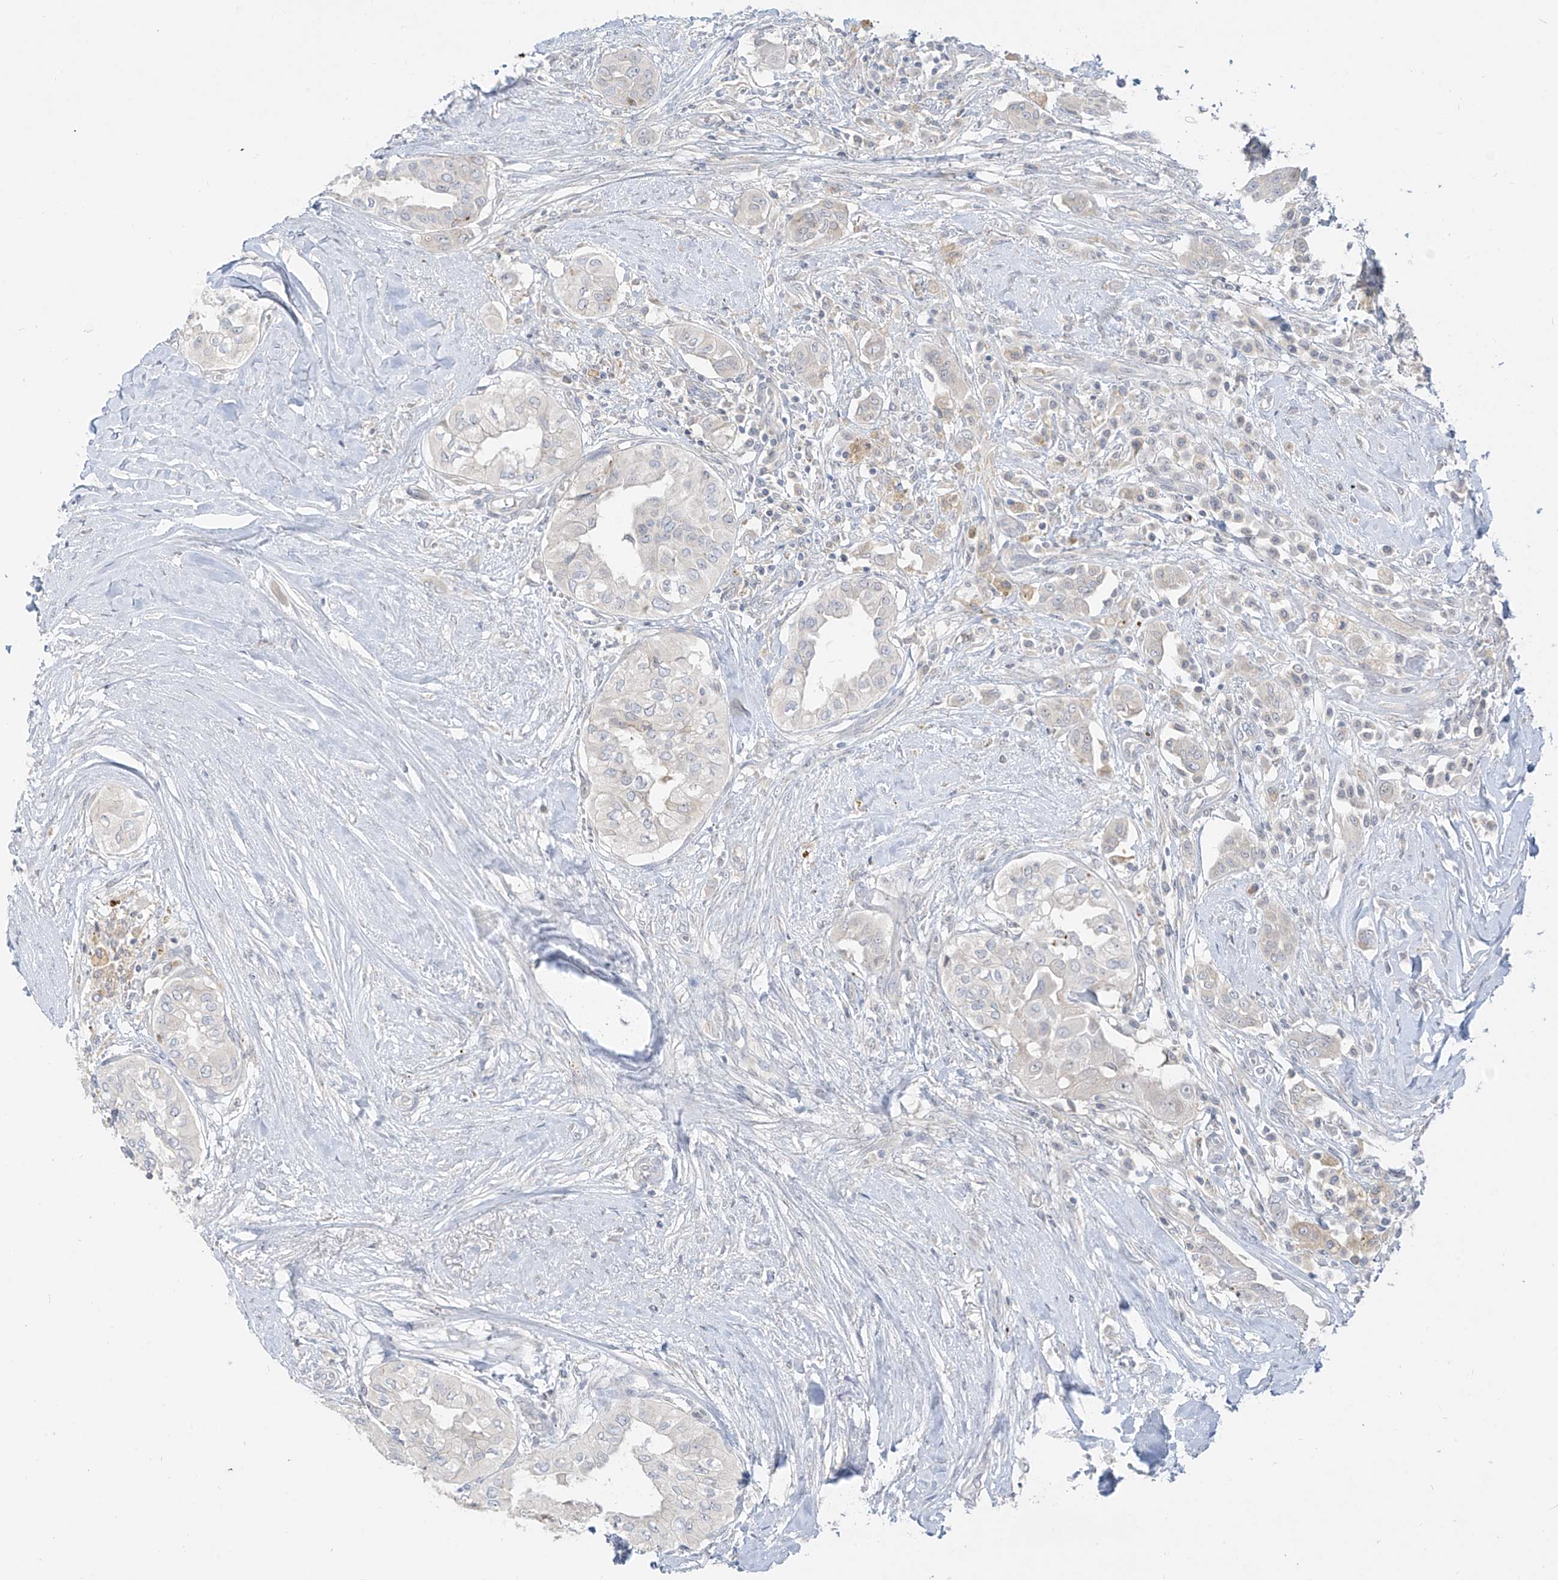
{"staining": {"intensity": "negative", "quantity": "none", "location": "none"}, "tissue": "thyroid cancer", "cell_type": "Tumor cells", "image_type": "cancer", "snomed": [{"axis": "morphology", "description": "Papillary adenocarcinoma, NOS"}, {"axis": "topography", "description": "Thyroid gland"}], "caption": "High magnification brightfield microscopy of thyroid cancer stained with DAB (brown) and counterstained with hematoxylin (blue): tumor cells show no significant positivity.", "gene": "C2orf42", "patient": {"sex": "female", "age": 59}}